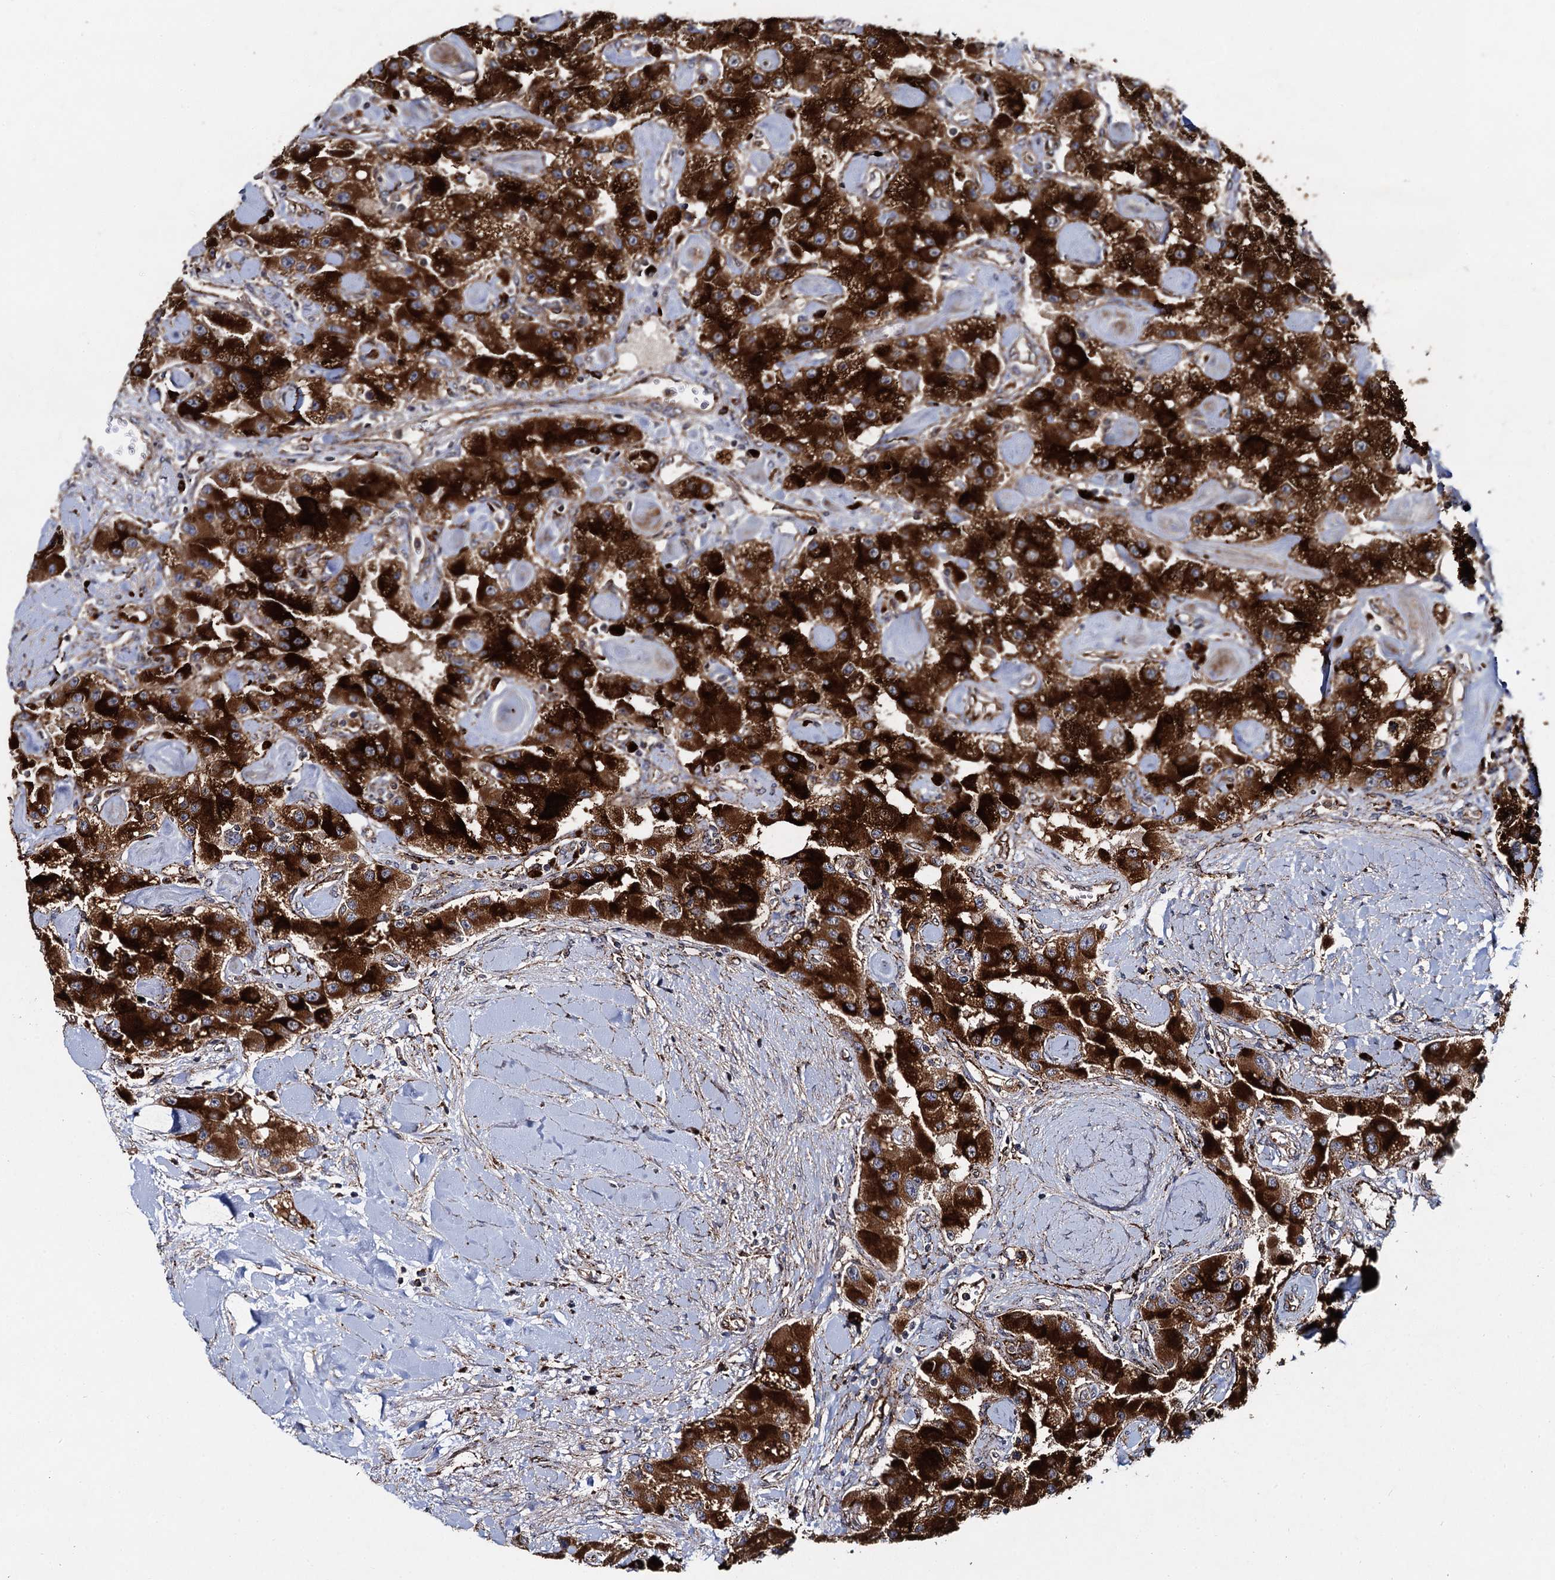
{"staining": {"intensity": "strong", "quantity": ">75%", "location": "cytoplasmic/membranous"}, "tissue": "carcinoid", "cell_type": "Tumor cells", "image_type": "cancer", "snomed": [{"axis": "morphology", "description": "Carcinoid, malignant, NOS"}, {"axis": "topography", "description": "Pancreas"}], "caption": "Carcinoid (malignant) stained with a protein marker demonstrates strong staining in tumor cells.", "gene": "GBA1", "patient": {"sex": "male", "age": 41}}